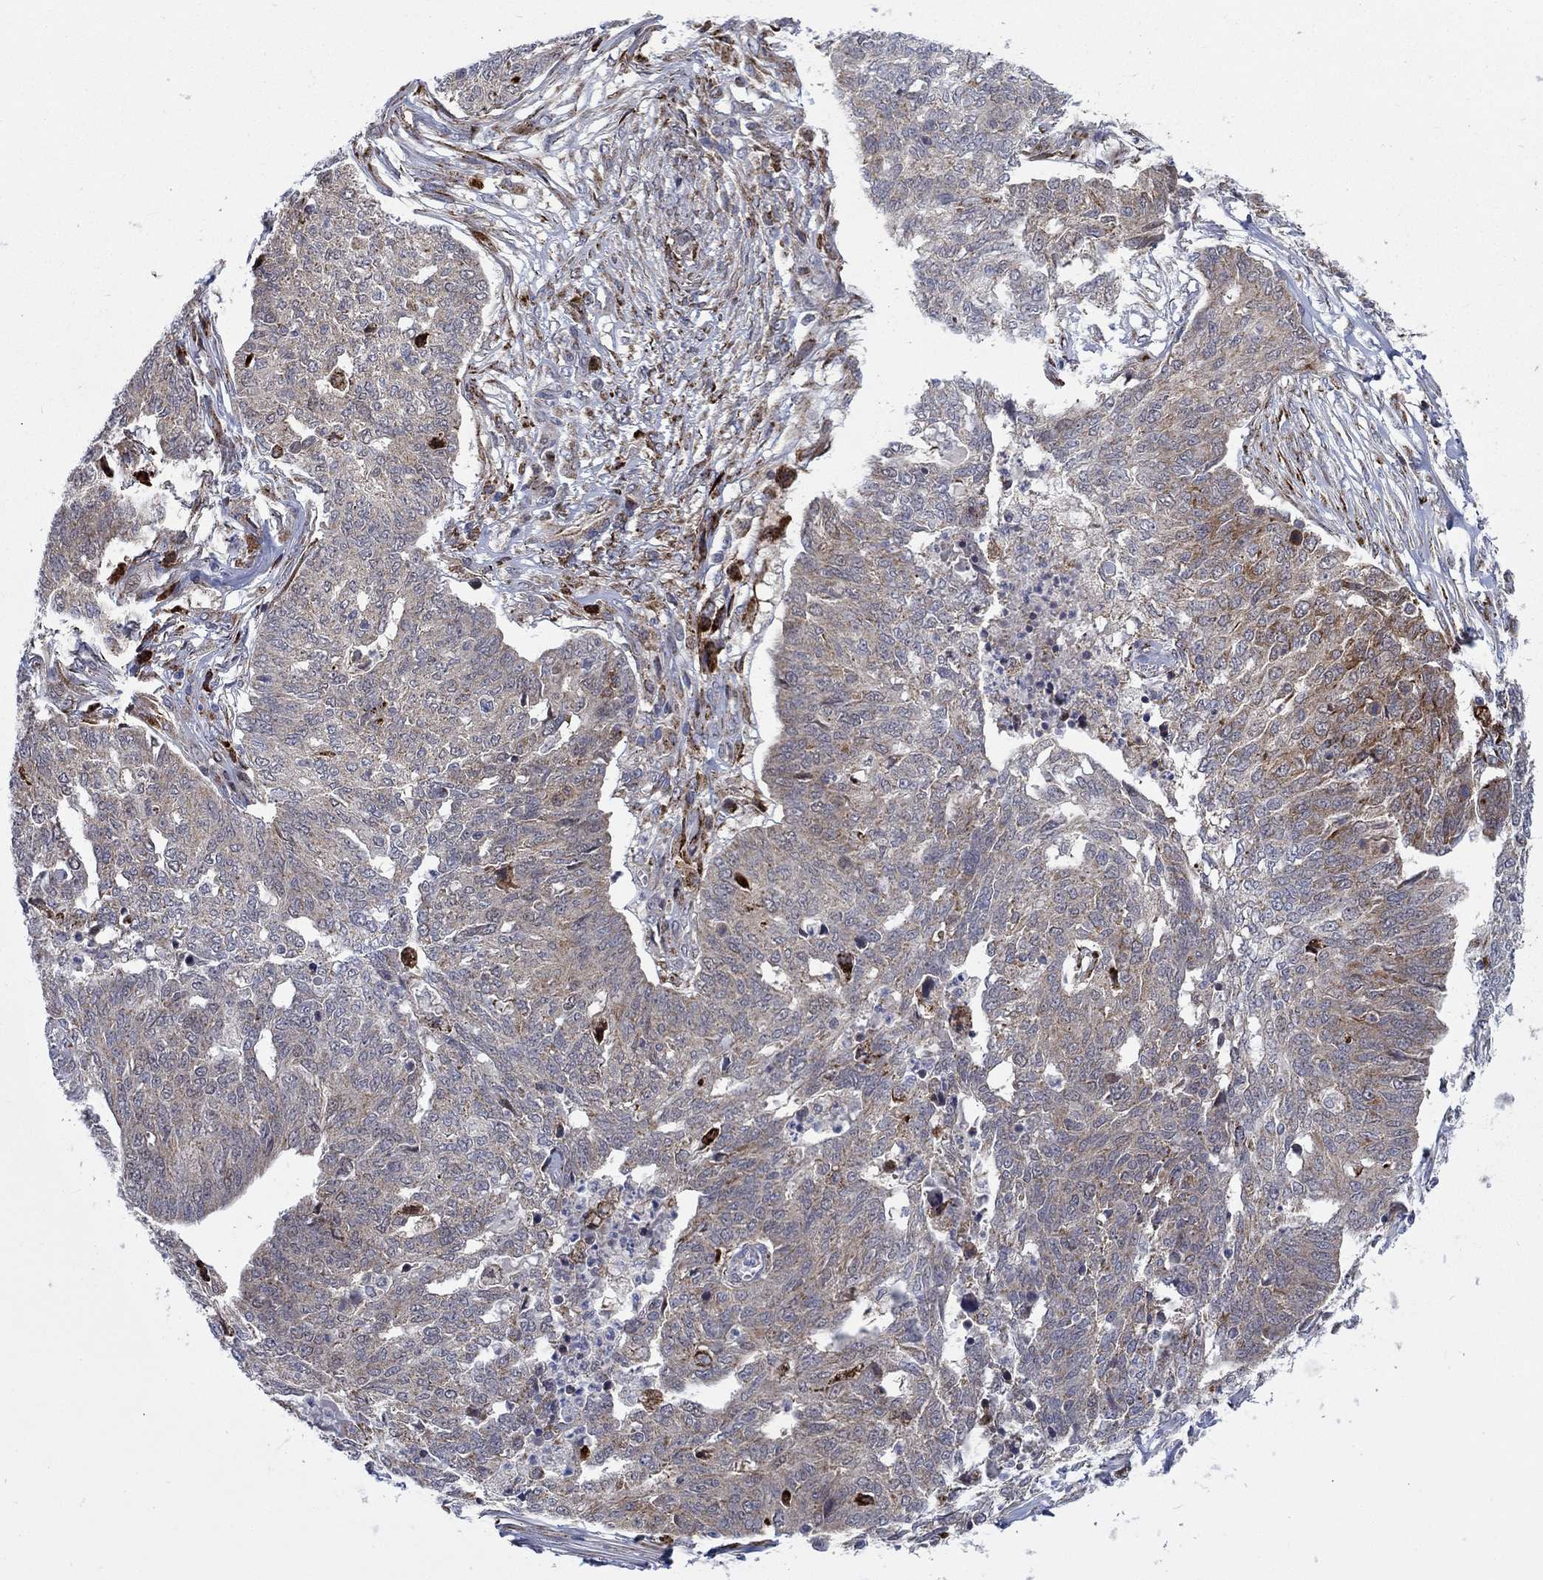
{"staining": {"intensity": "moderate", "quantity": "<25%", "location": "cytoplasmic/membranous"}, "tissue": "ovarian cancer", "cell_type": "Tumor cells", "image_type": "cancer", "snomed": [{"axis": "morphology", "description": "Cystadenocarcinoma, serous, NOS"}, {"axis": "topography", "description": "Ovary"}], "caption": "Human ovarian serous cystadenocarcinoma stained with a brown dye exhibits moderate cytoplasmic/membranous positive staining in about <25% of tumor cells.", "gene": "SLC35F2", "patient": {"sex": "female", "age": 67}}